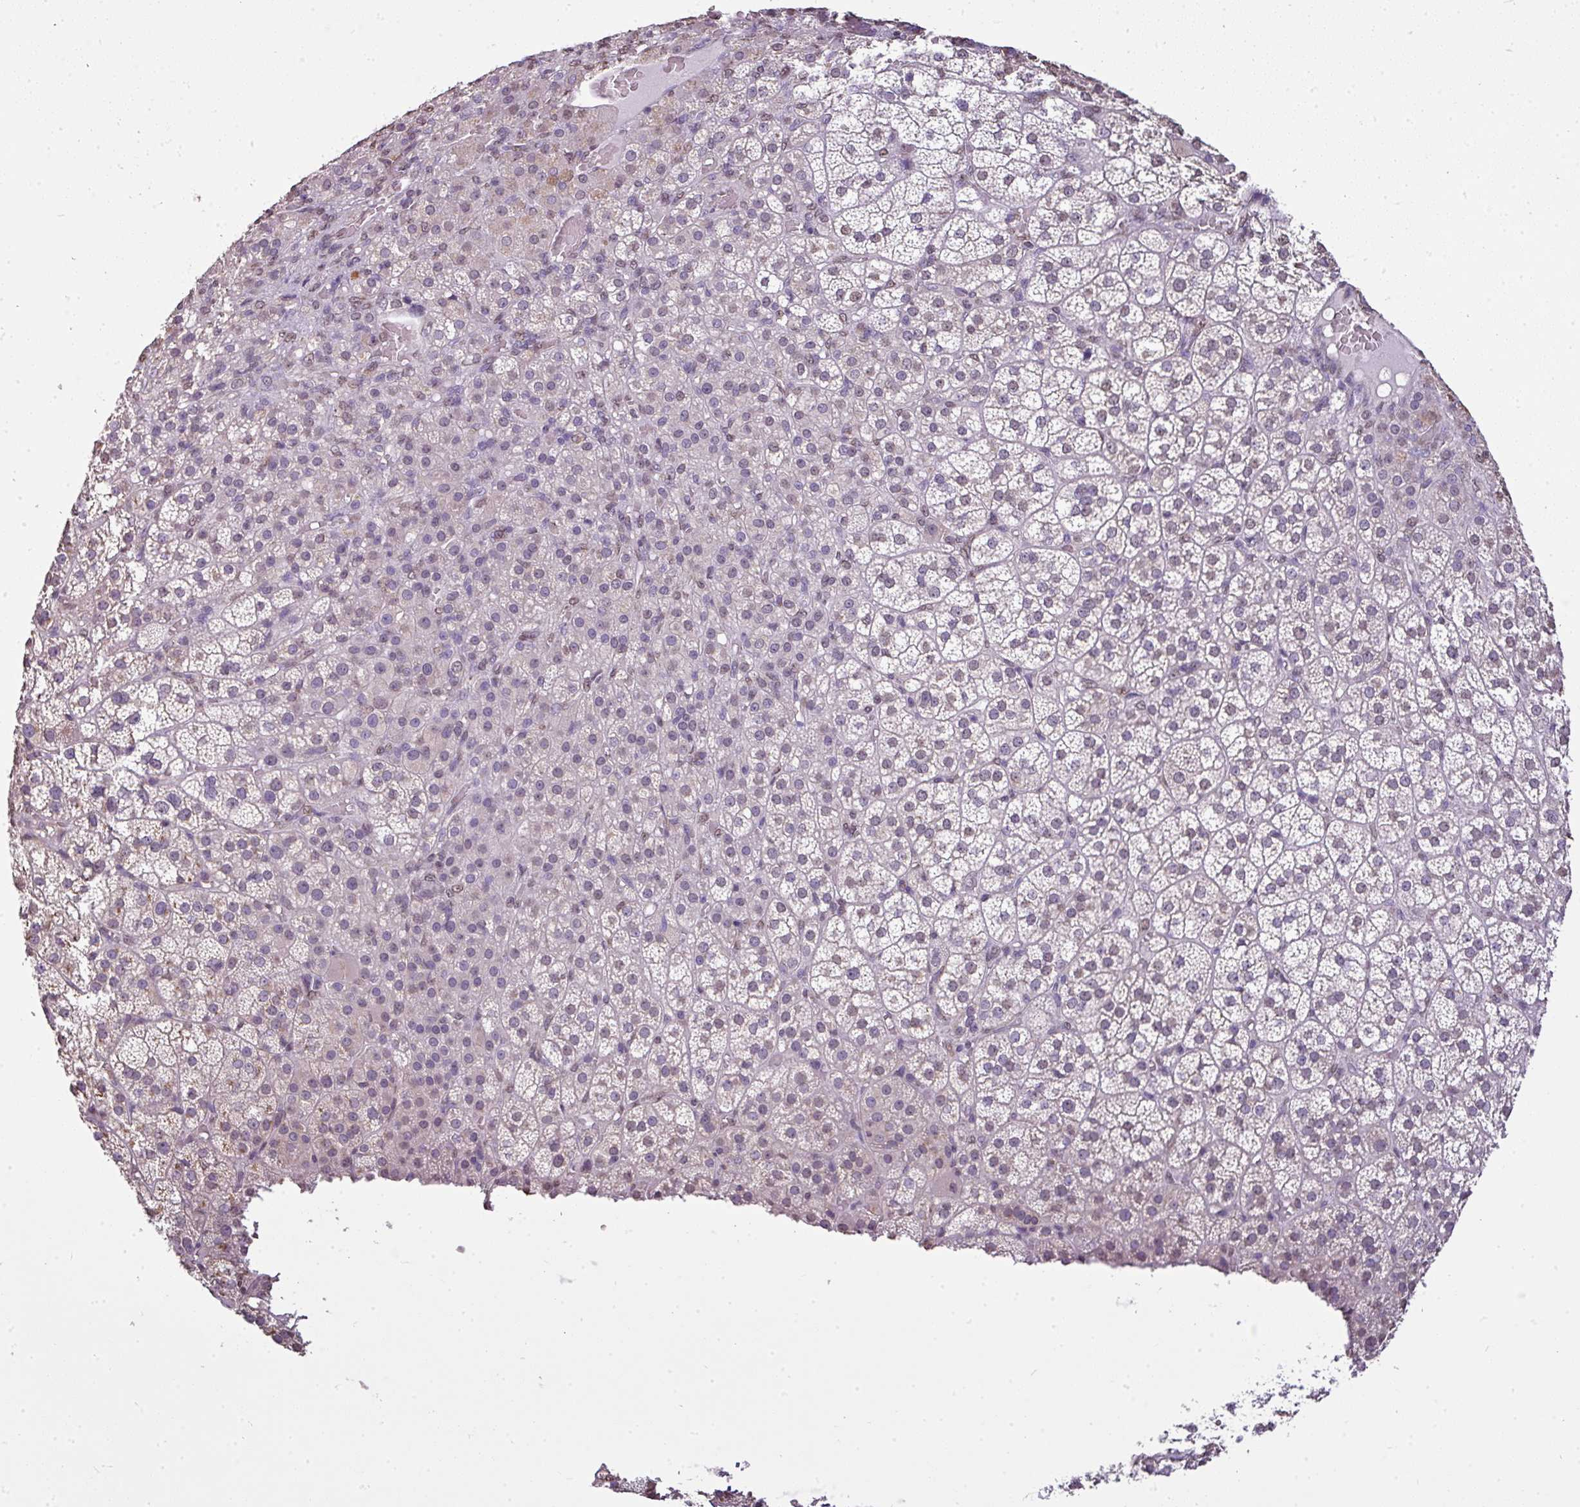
{"staining": {"intensity": "negative", "quantity": "none", "location": "none"}, "tissue": "adrenal gland", "cell_type": "Glandular cells", "image_type": "normal", "snomed": [{"axis": "morphology", "description": "Normal tissue, NOS"}, {"axis": "topography", "description": "Adrenal gland"}], "caption": "Immunohistochemical staining of unremarkable human adrenal gland shows no significant positivity in glandular cells.", "gene": "JPH2", "patient": {"sex": "female", "age": 60}}